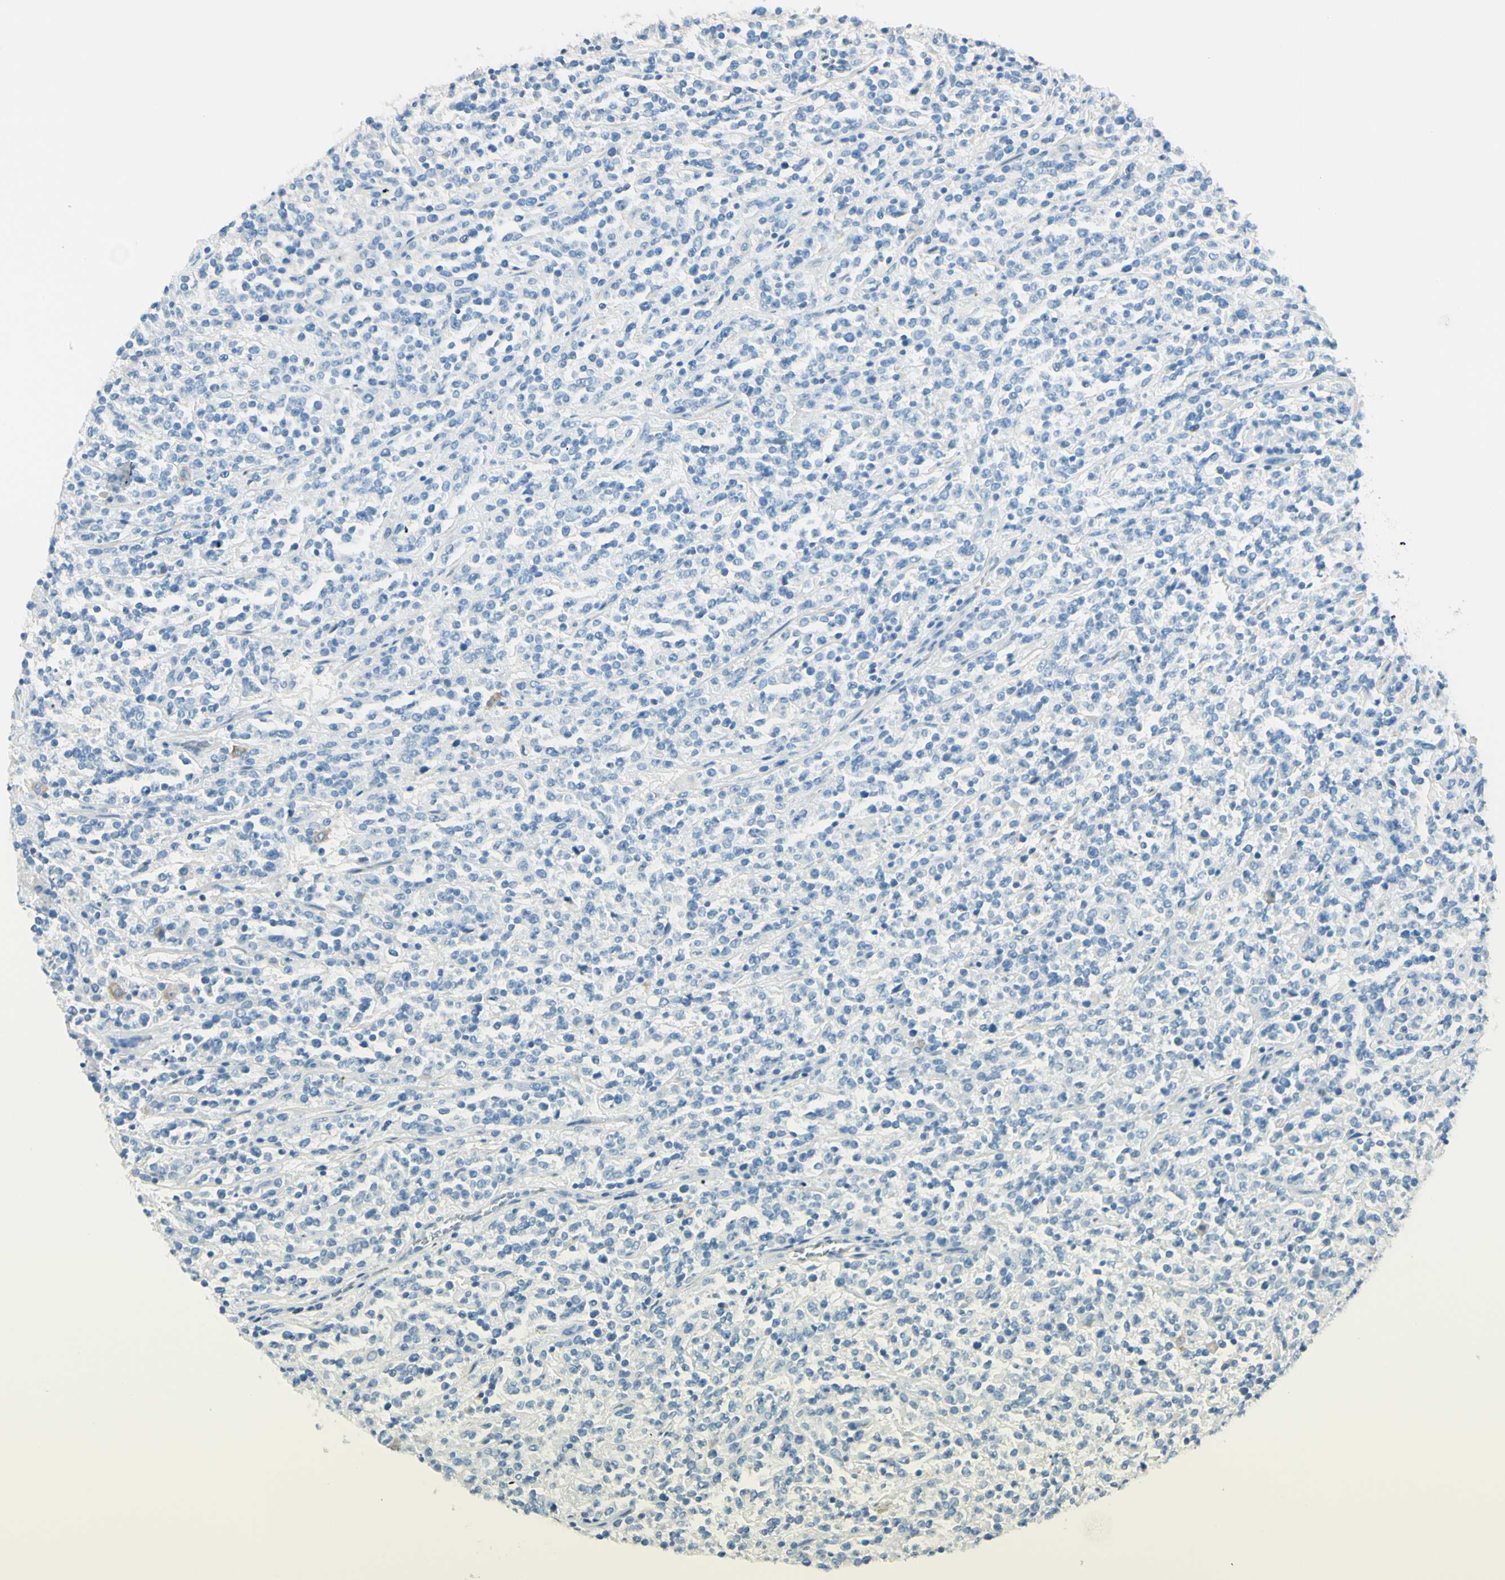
{"staining": {"intensity": "negative", "quantity": "none", "location": "none"}, "tissue": "lymphoma", "cell_type": "Tumor cells", "image_type": "cancer", "snomed": [{"axis": "morphology", "description": "Malignant lymphoma, non-Hodgkin's type, High grade"}, {"axis": "topography", "description": "Soft tissue"}], "caption": "Immunohistochemistry (IHC) photomicrograph of malignant lymphoma, non-Hodgkin's type (high-grade) stained for a protein (brown), which reveals no staining in tumor cells.", "gene": "NCBP2L", "patient": {"sex": "male", "age": 18}}